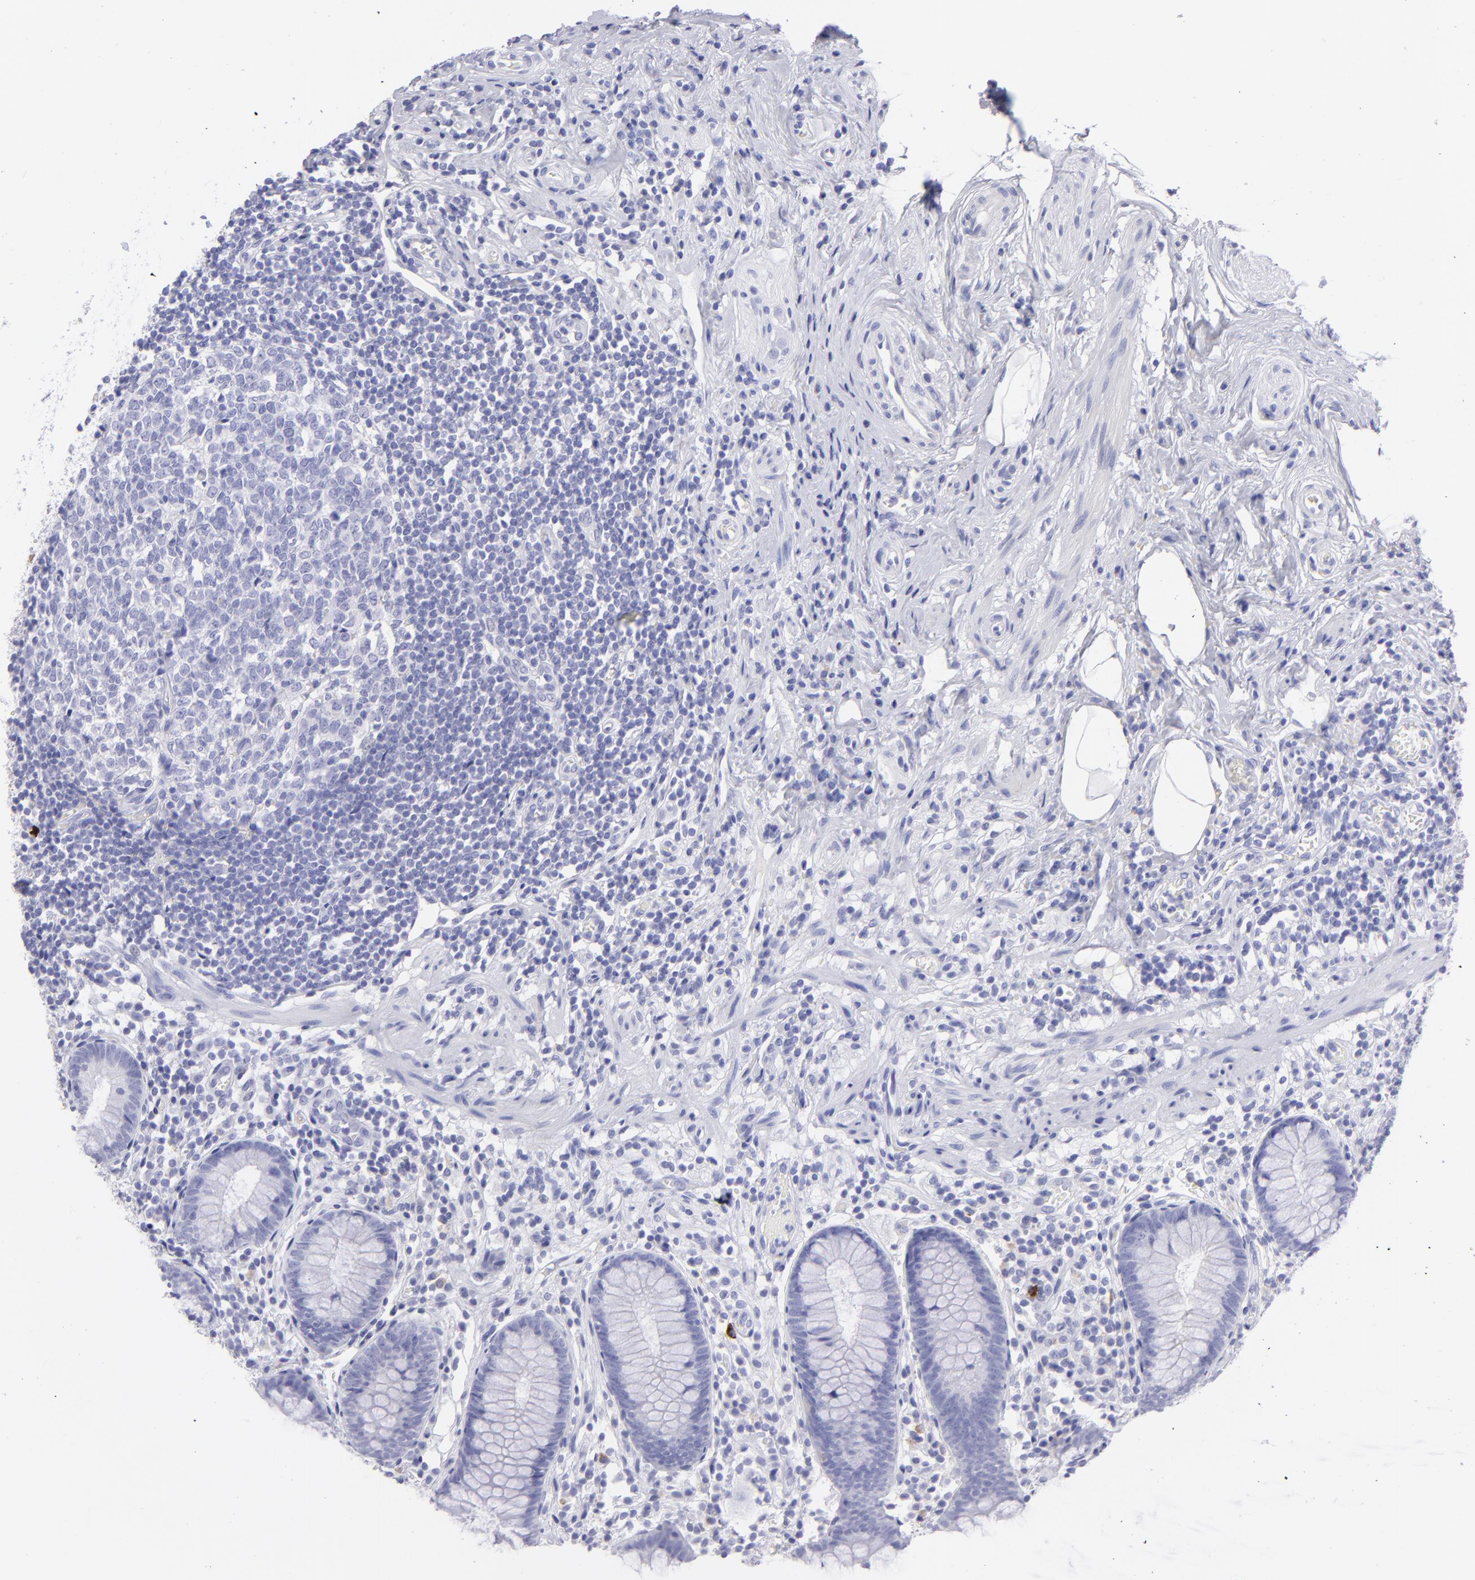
{"staining": {"intensity": "negative", "quantity": "none", "location": "none"}, "tissue": "appendix", "cell_type": "Glandular cells", "image_type": "normal", "snomed": [{"axis": "morphology", "description": "Normal tissue, NOS"}, {"axis": "topography", "description": "Appendix"}], "caption": "Protein analysis of normal appendix demonstrates no significant staining in glandular cells. (DAB (3,3'-diaminobenzidine) IHC with hematoxylin counter stain).", "gene": "SLC1A2", "patient": {"sex": "male", "age": 38}}